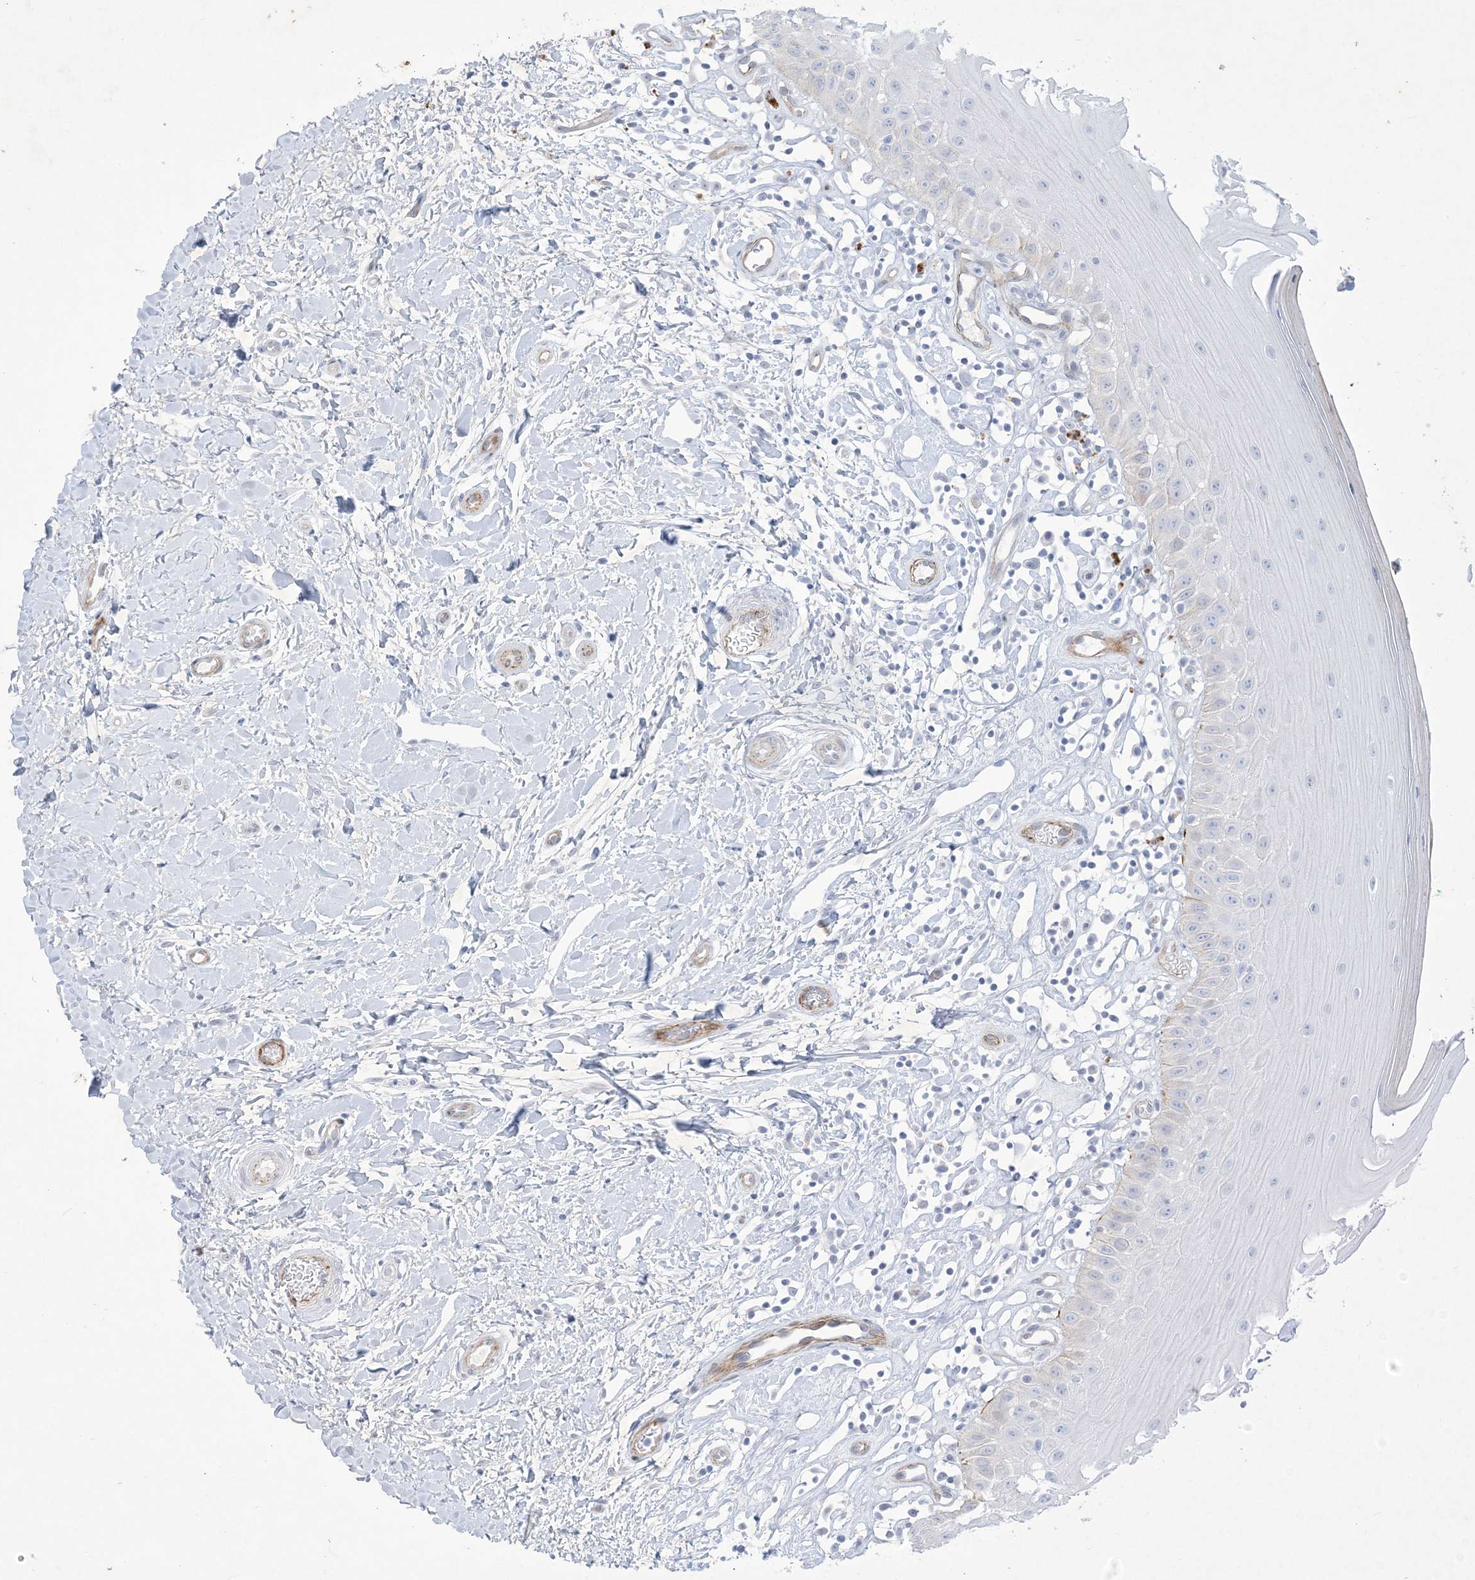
{"staining": {"intensity": "weak", "quantity": "<25%", "location": "cytoplasmic/membranous"}, "tissue": "oral mucosa", "cell_type": "Squamous epithelial cells", "image_type": "normal", "snomed": [{"axis": "morphology", "description": "Normal tissue, NOS"}, {"axis": "topography", "description": "Oral tissue"}], "caption": "Squamous epithelial cells show no significant protein staining in normal oral mucosa.", "gene": "B3GNT7", "patient": {"sex": "female", "age": 56}}